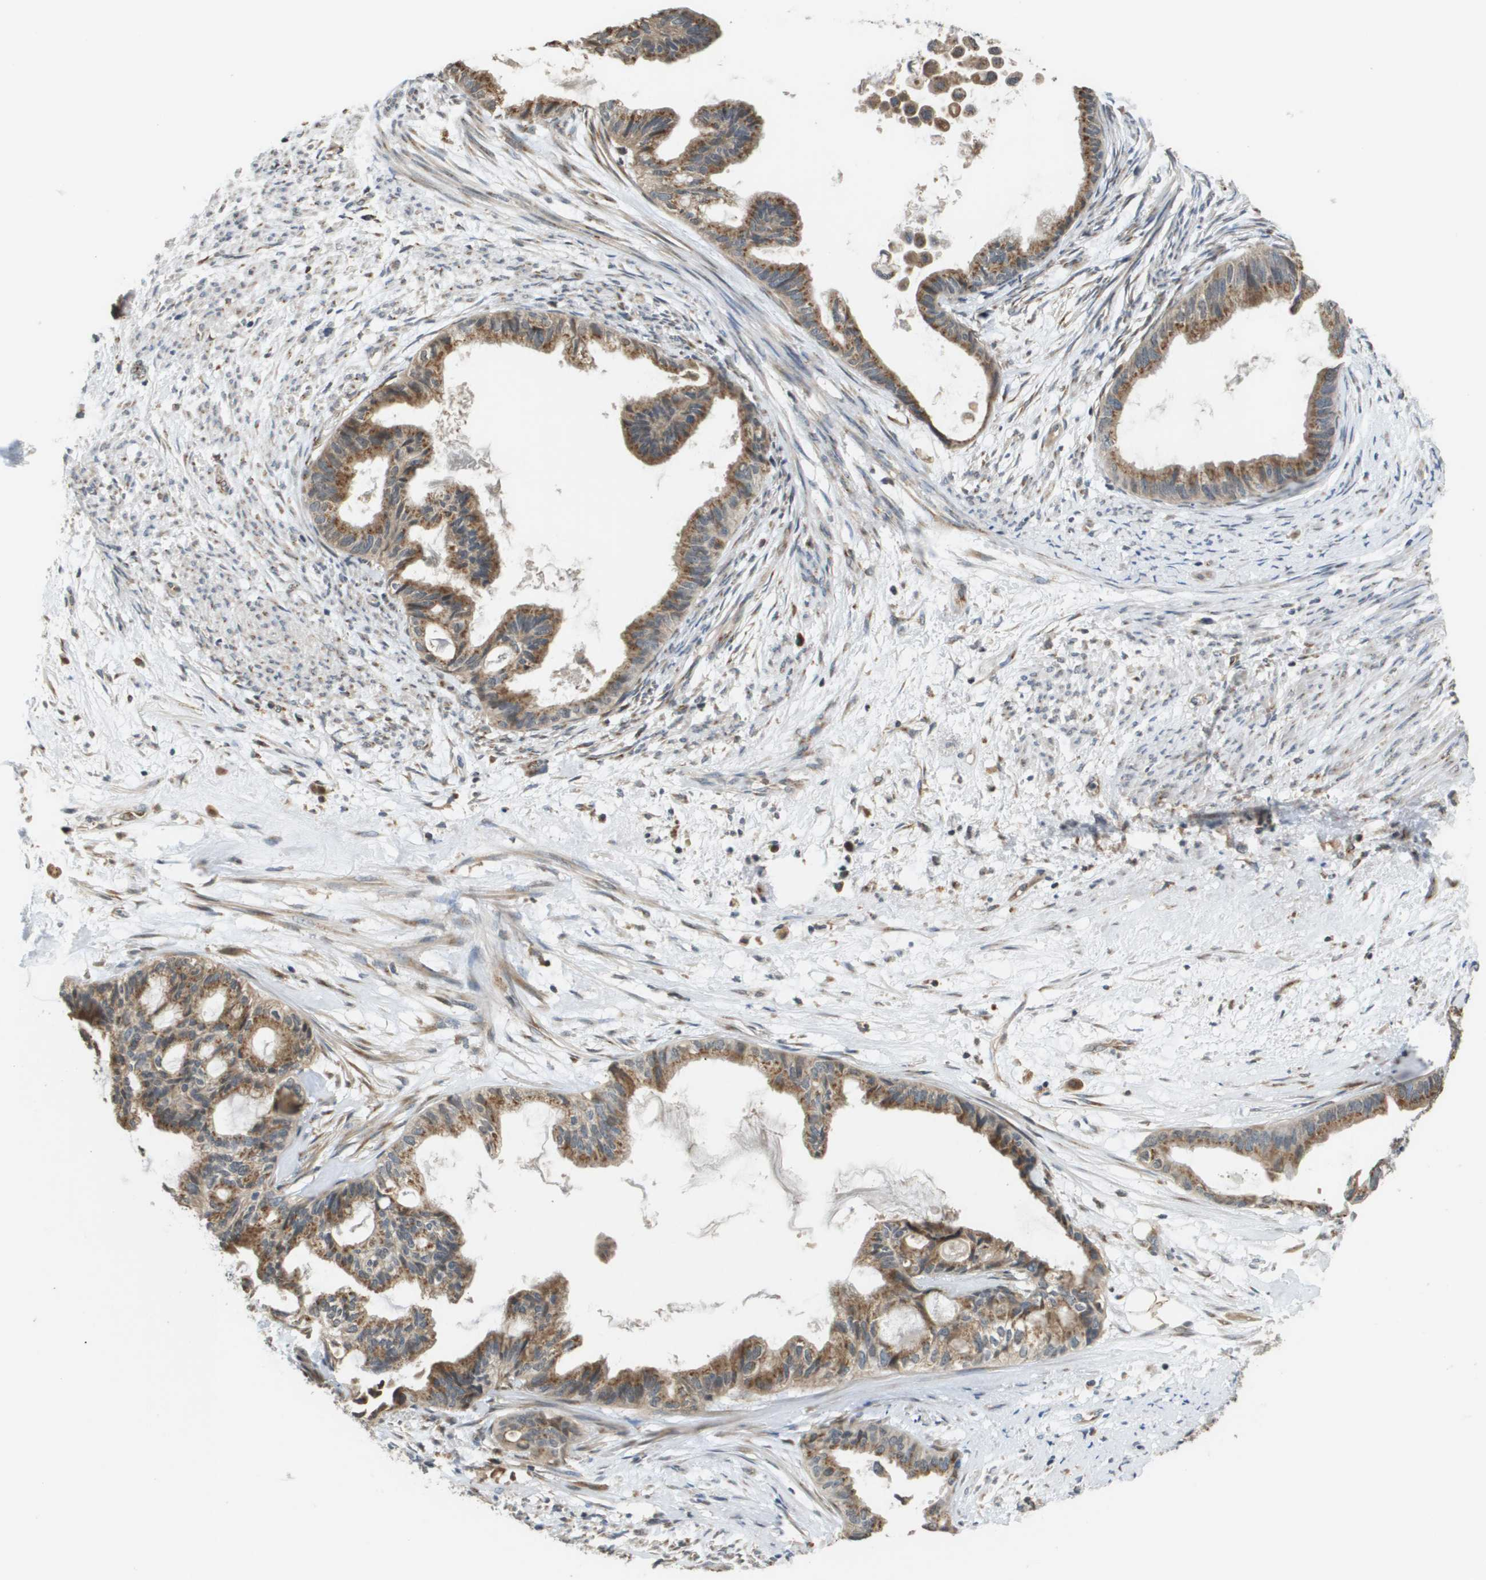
{"staining": {"intensity": "moderate", "quantity": ">75%", "location": "cytoplasmic/membranous"}, "tissue": "cervical cancer", "cell_type": "Tumor cells", "image_type": "cancer", "snomed": [{"axis": "morphology", "description": "Normal tissue, NOS"}, {"axis": "morphology", "description": "Adenocarcinoma, NOS"}, {"axis": "topography", "description": "Cervix"}, {"axis": "topography", "description": "Endometrium"}], "caption": "High-magnification brightfield microscopy of cervical cancer stained with DAB (3,3'-diaminobenzidine) (brown) and counterstained with hematoxylin (blue). tumor cells exhibit moderate cytoplasmic/membranous staining is identified in about>75% of cells.", "gene": "PCK1", "patient": {"sex": "female", "age": 86}}